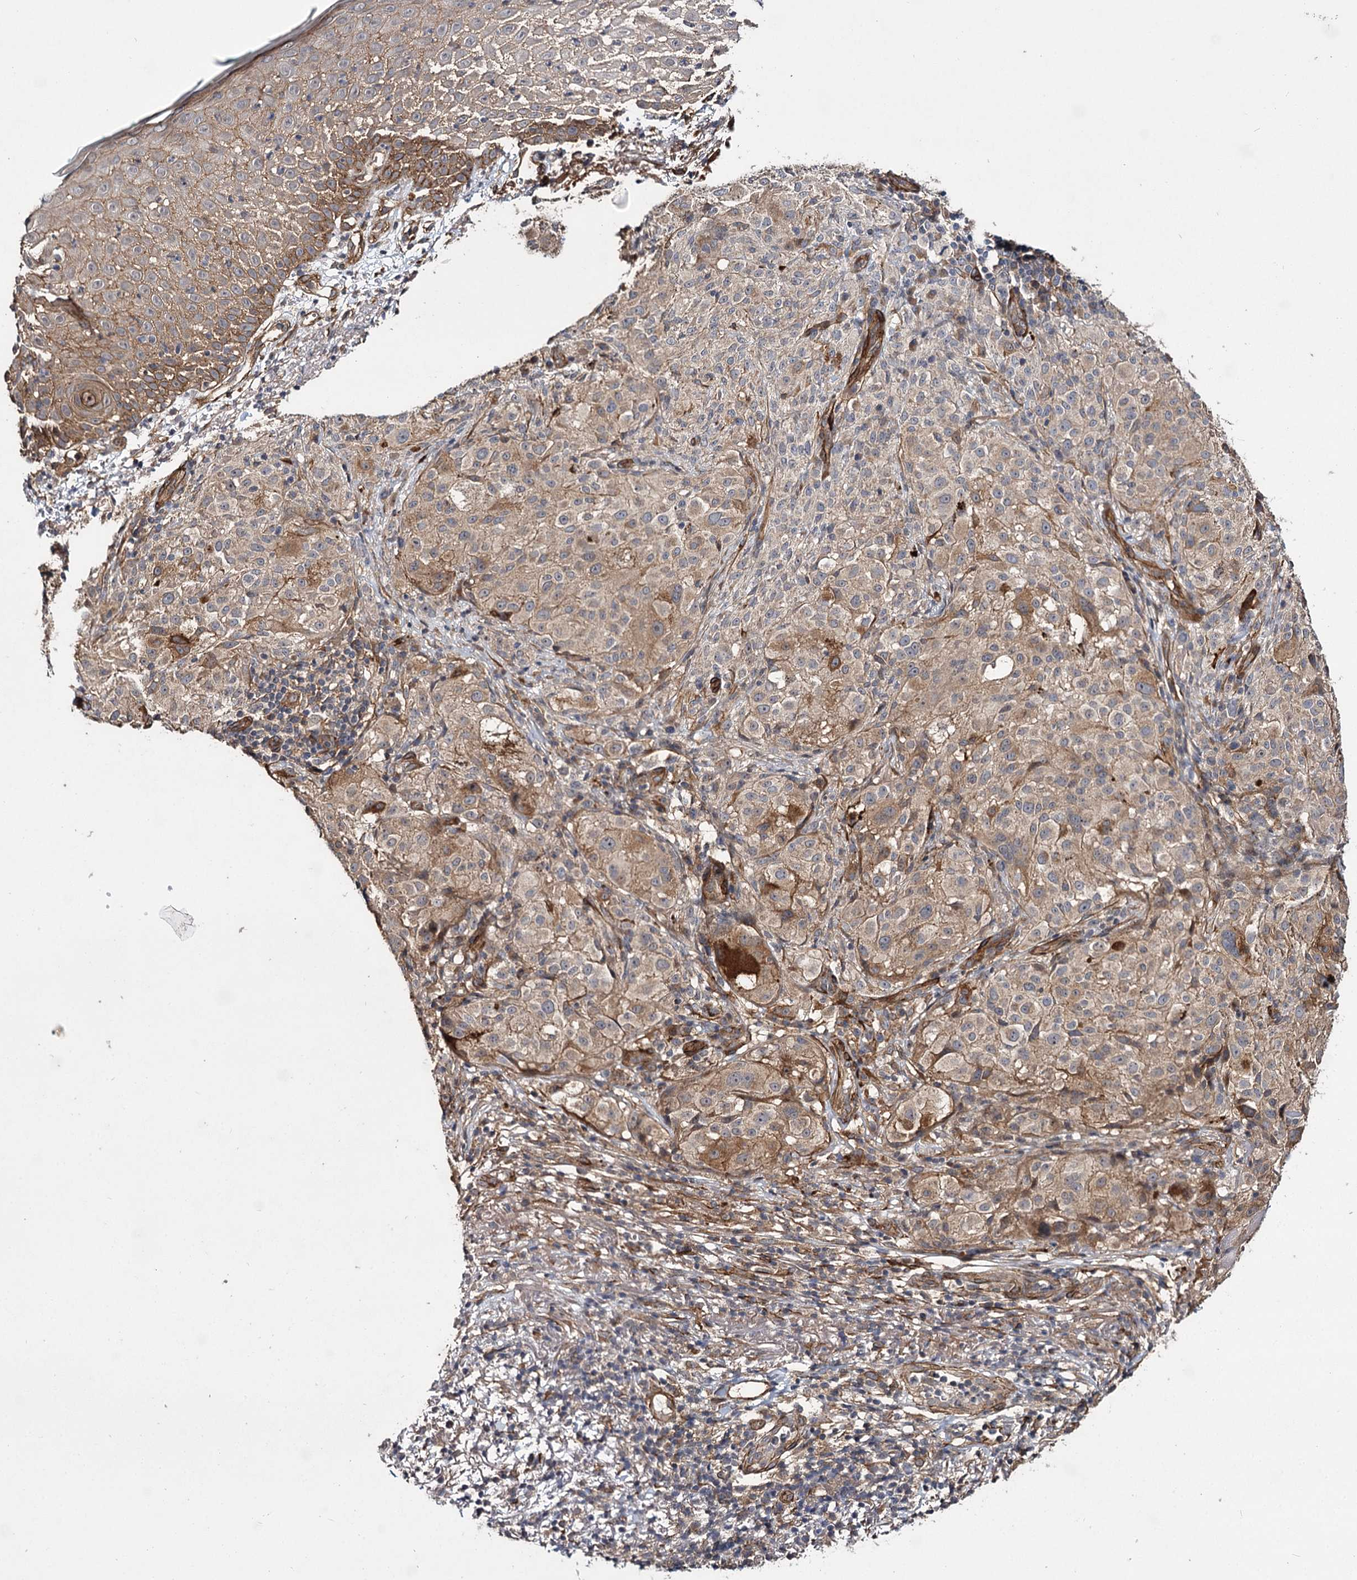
{"staining": {"intensity": "weak", "quantity": ">75%", "location": "cytoplasmic/membranous"}, "tissue": "melanoma", "cell_type": "Tumor cells", "image_type": "cancer", "snomed": [{"axis": "morphology", "description": "Necrosis, NOS"}, {"axis": "morphology", "description": "Malignant melanoma, NOS"}, {"axis": "topography", "description": "Skin"}], "caption": "Immunohistochemistry (IHC) (DAB (3,3'-diaminobenzidine)) staining of malignant melanoma displays weak cytoplasmic/membranous protein positivity in approximately >75% of tumor cells.", "gene": "MYO1C", "patient": {"sex": "female", "age": 87}}